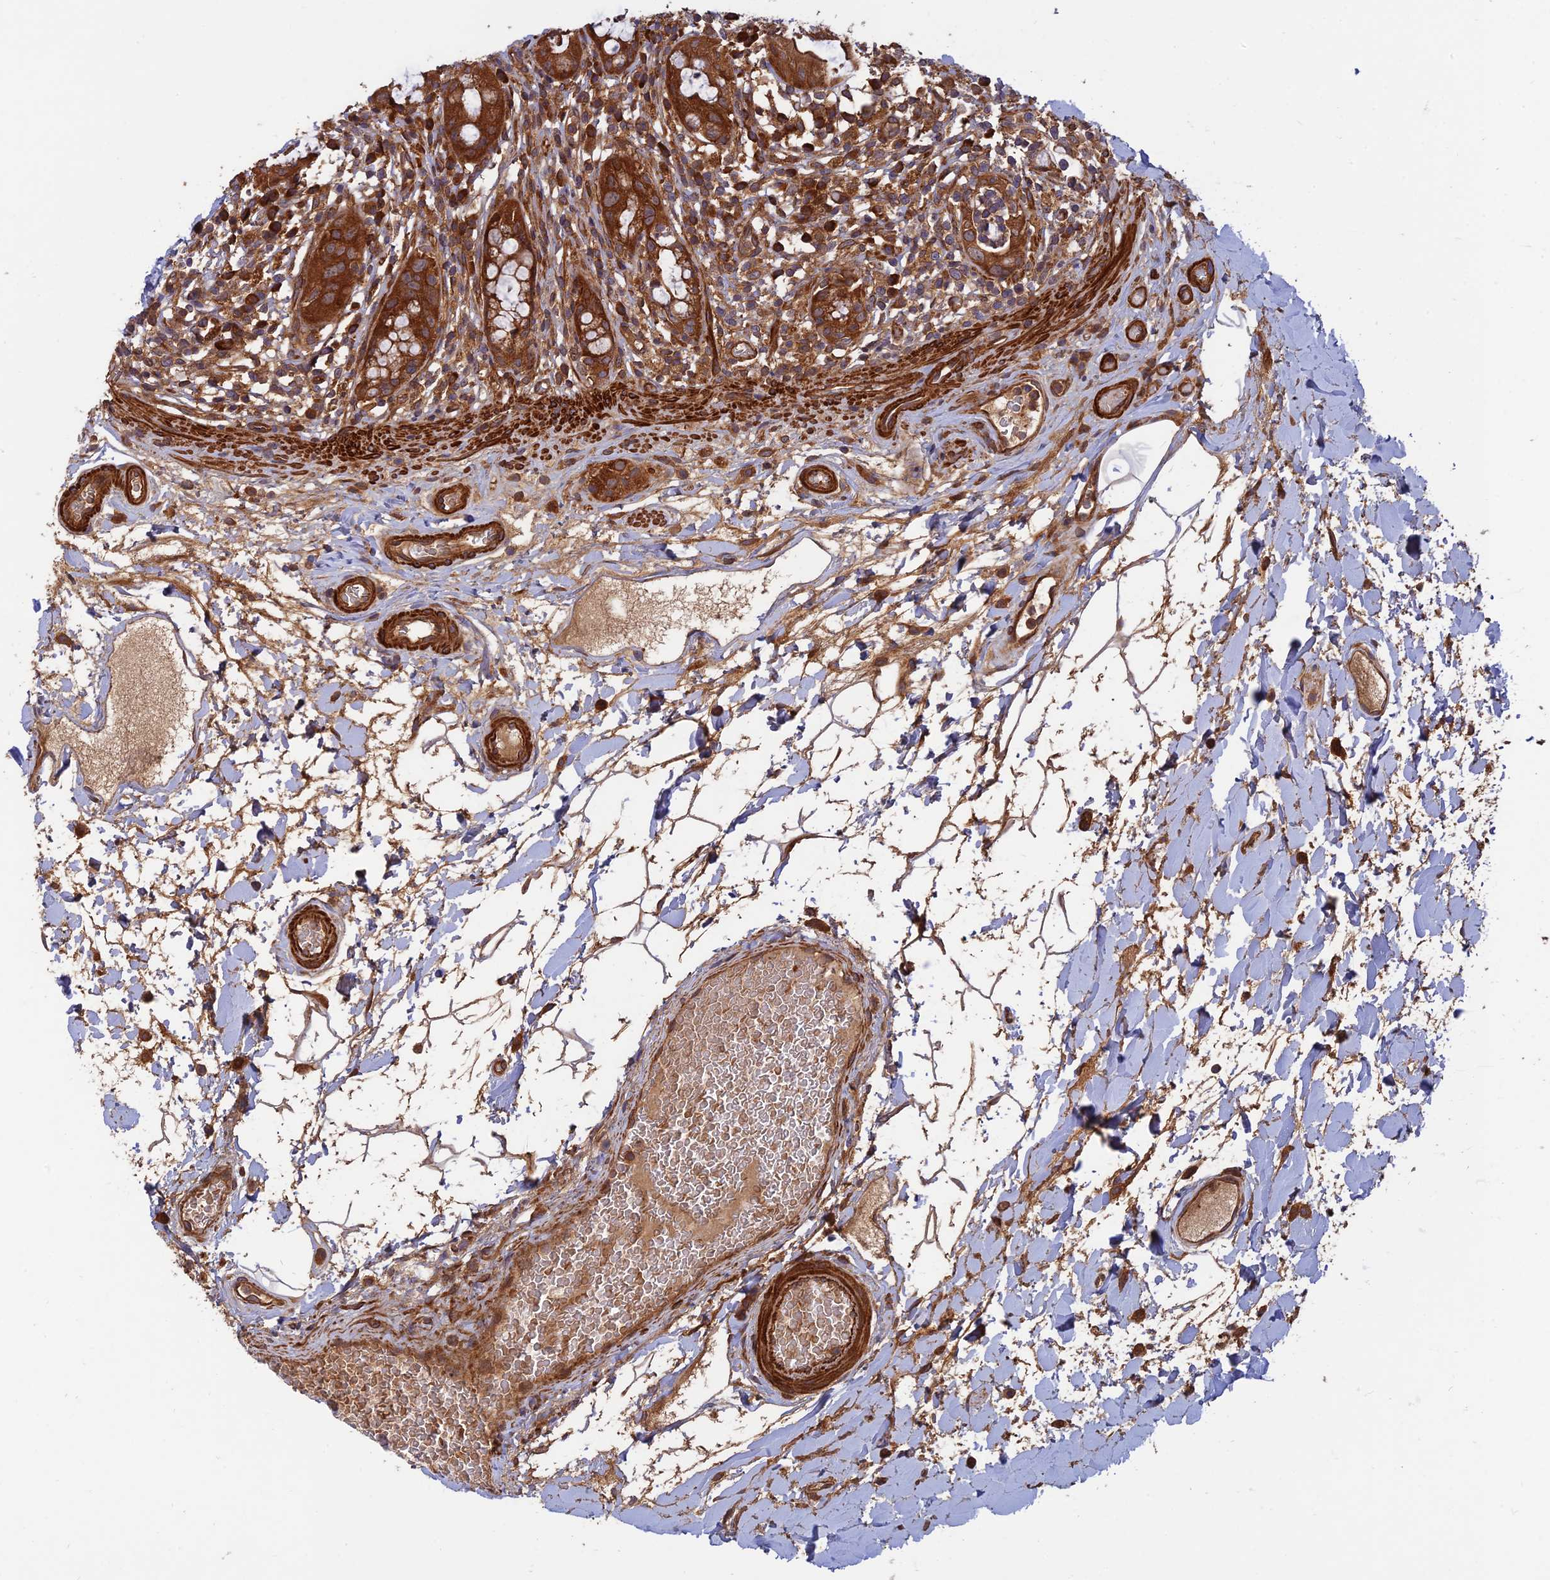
{"staining": {"intensity": "strong", "quantity": ">75%", "location": "cytoplasmic/membranous"}, "tissue": "rectum", "cell_type": "Glandular cells", "image_type": "normal", "snomed": [{"axis": "morphology", "description": "Normal tissue, NOS"}, {"axis": "topography", "description": "Rectum"}], "caption": "Approximately >75% of glandular cells in benign human rectum demonstrate strong cytoplasmic/membranous protein staining as visualized by brown immunohistochemical staining.", "gene": "RELCH", "patient": {"sex": "female", "age": 57}}